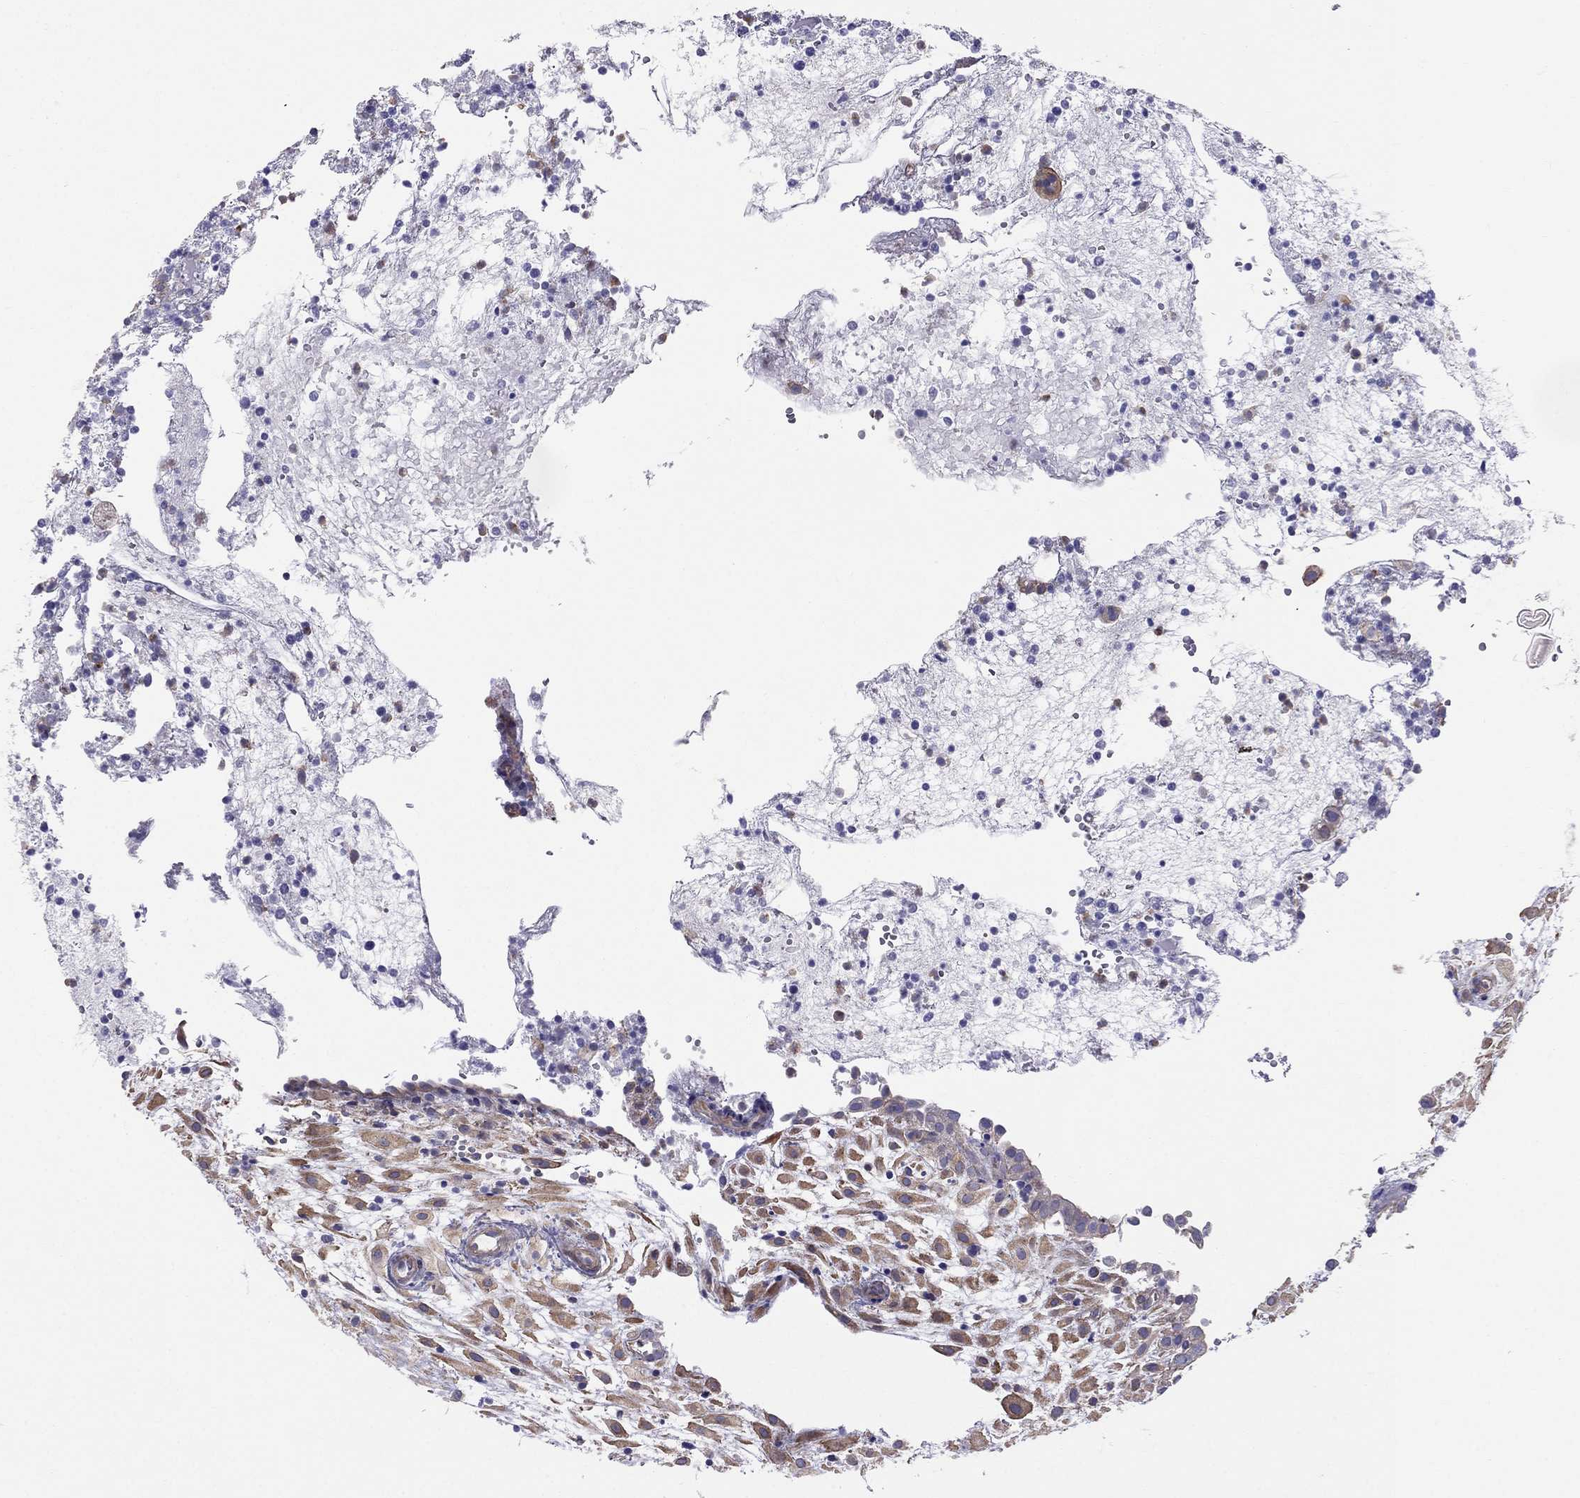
{"staining": {"intensity": "moderate", "quantity": ">75%", "location": "cytoplasmic/membranous"}, "tissue": "placenta", "cell_type": "Decidual cells", "image_type": "normal", "snomed": [{"axis": "morphology", "description": "Normal tissue, NOS"}, {"axis": "topography", "description": "Placenta"}], "caption": "High-power microscopy captured an IHC image of unremarkable placenta, revealing moderate cytoplasmic/membranous expression in approximately >75% of decidual cells. (IHC, brightfield microscopy, high magnification).", "gene": "ENOX1", "patient": {"sex": "female", "age": 24}}